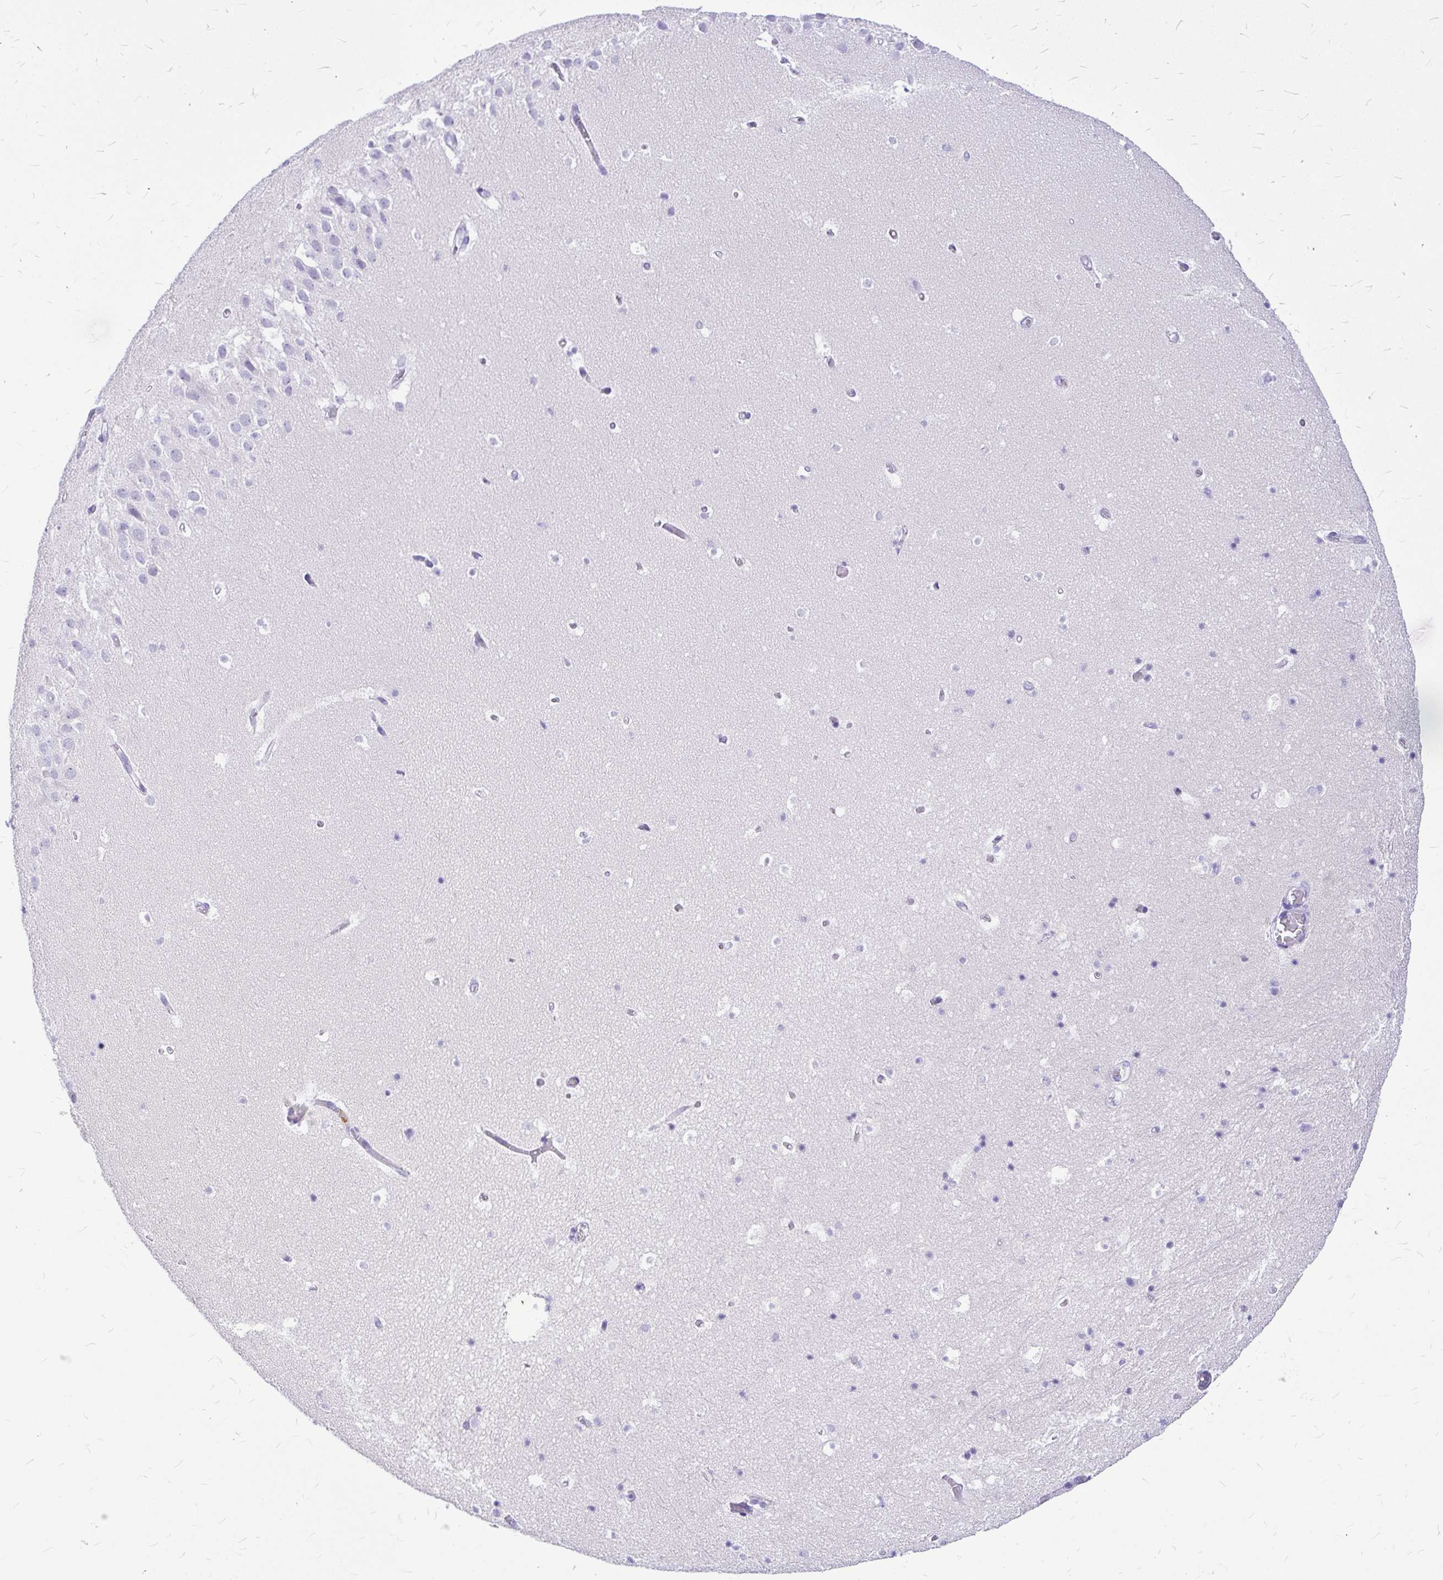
{"staining": {"intensity": "negative", "quantity": "none", "location": "none"}, "tissue": "hippocampus", "cell_type": "Glial cells", "image_type": "normal", "snomed": [{"axis": "morphology", "description": "Normal tissue, NOS"}, {"axis": "topography", "description": "Hippocampus"}], "caption": "Immunohistochemistry micrograph of unremarkable hippocampus: human hippocampus stained with DAB (3,3'-diaminobenzidine) reveals no significant protein positivity in glial cells.", "gene": "CLEC1B", "patient": {"sex": "male", "age": 26}}